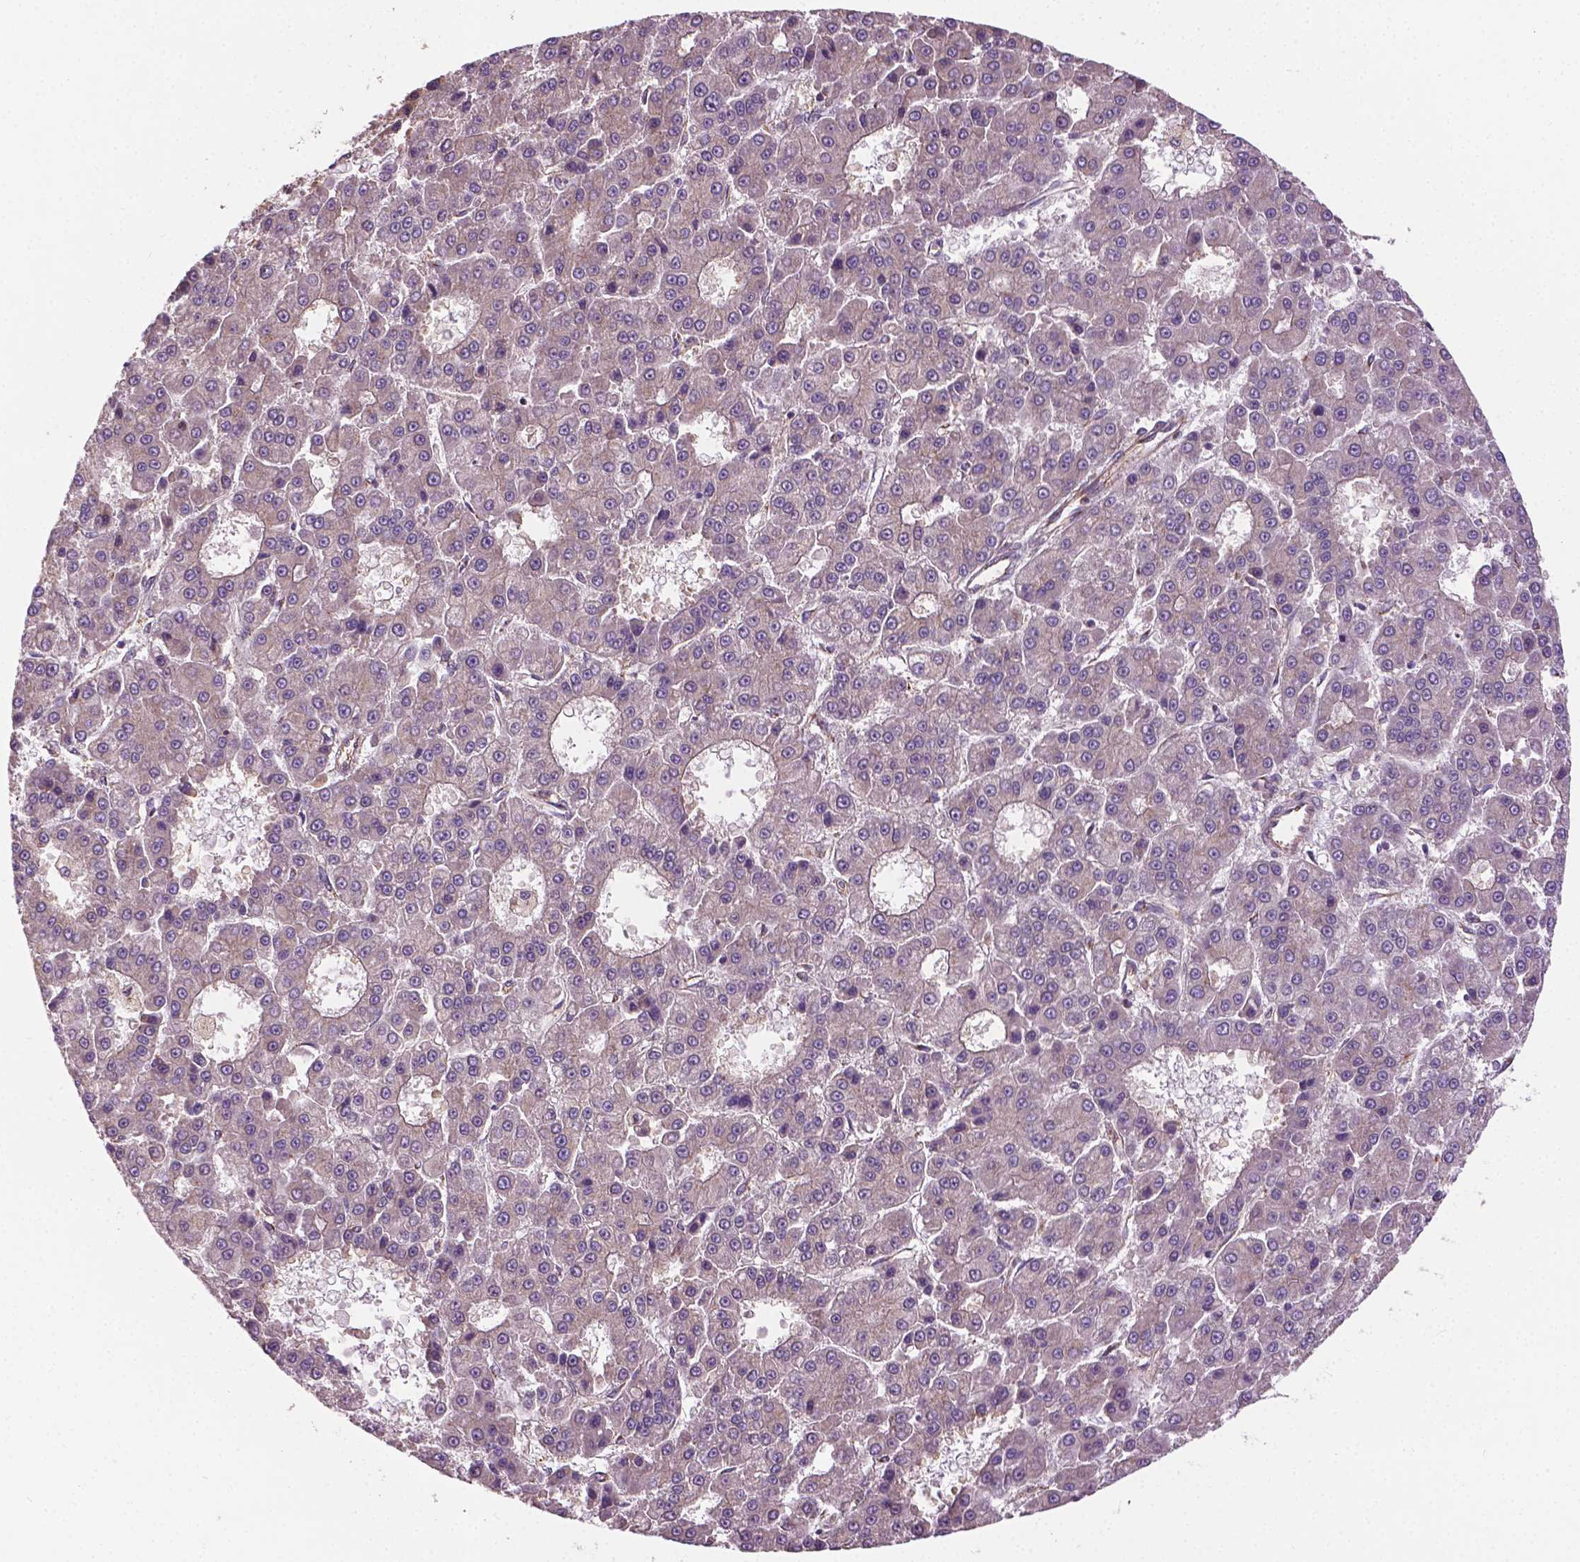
{"staining": {"intensity": "negative", "quantity": "none", "location": "none"}, "tissue": "liver cancer", "cell_type": "Tumor cells", "image_type": "cancer", "snomed": [{"axis": "morphology", "description": "Carcinoma, Hepatocellular, NOS"}, {"axis": "topography", "description": "Liver"}], "caption": "Immunohistochemistry (IHC) histopathology image of neoplastic tissue: human liver hepatocellular carcinoma stained with DAB exhibits no significant protein staining in tumor cells.", "gene": "MZT1", "patient": {"sex": "male", "age": 70}}